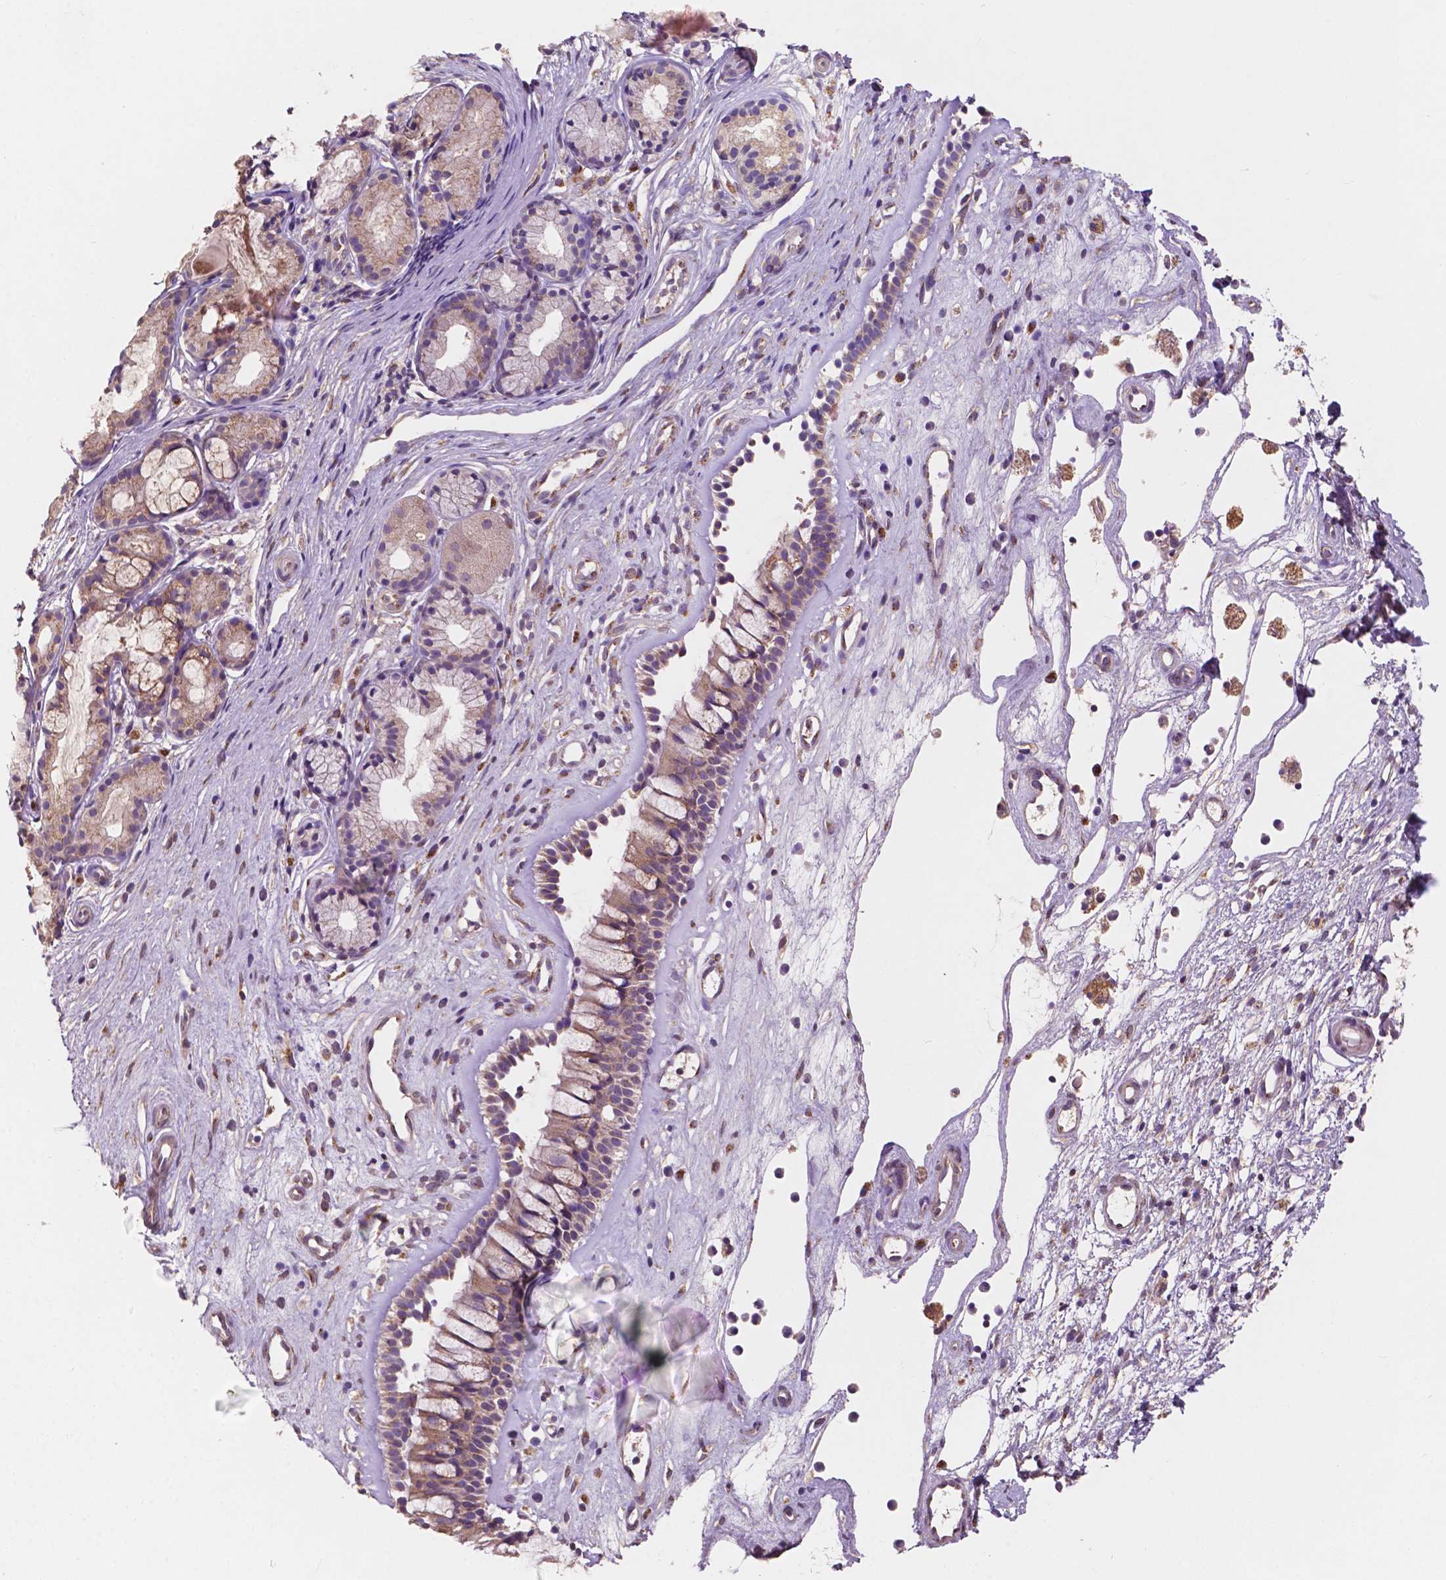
{"staining": {"intensity": "weak", "quantity": "25%-75%", "location": "cytoplasmic/membranous"}, "tissue": "nasopharynx", "cell_type": "Respiratory epithelial cells", "image_type": "normal", "snomed": [{"axis": "morphology", "description": "Normal tissue, NOS"}, {"axis": "topography", "description": "Nasopharynx"}], "caption": "Weak cytoplasmic/membranous protein positivity is identified in approximately 25%-75% of respiratory epithelial cells in nasopharynx. The staining was performed using DAB (3,3'-diaminobenzidine) to visualize the protein expression in brown, while the nuclei were stained in blue with hematoxylin (Magnification: 20x).", "gene": "CHPT1", "patient": {"sex": "female", "age": 52}}